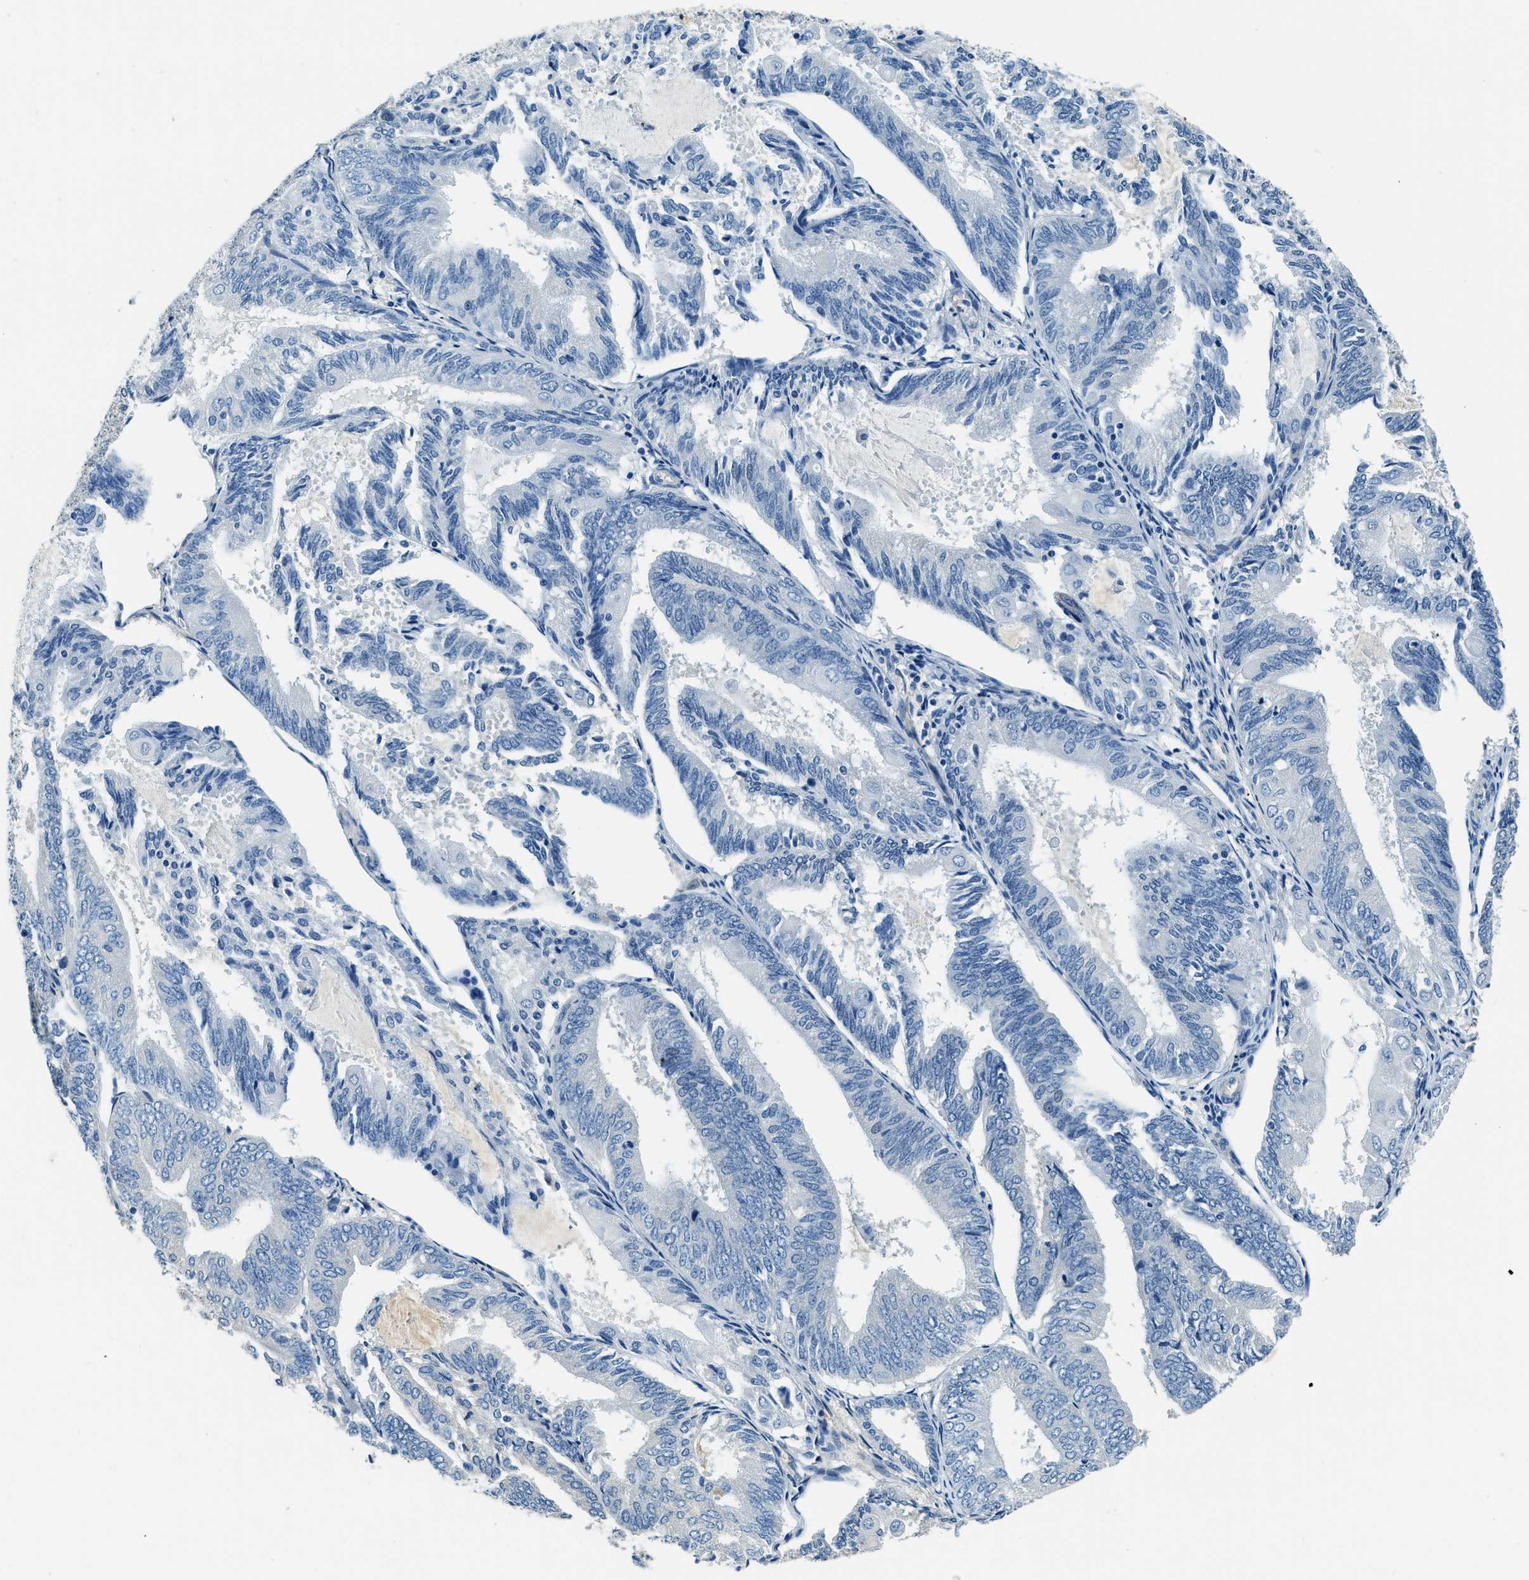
{"staining": {"intensity": "negative", "quantity": "none", "location": "none"}, "tissue": "endometrial cancer", "cell_type": "Tumor cells", "image_type": "cancer", "snomed": [{"axis": "morphology", "description": "Adenocarcinoma, NOS"}, {"axis": "topography", "description": "Endometrium"}], "caption": "A high-resolution photomicrograph shows immunohistochemistry (IHC) staining of endometrial cancer (adenocarcinoma), which demonstrates no significant expression in tumor cells.", "gene": "TMEM186", "patient": {"sex": "female", "age": 81}}